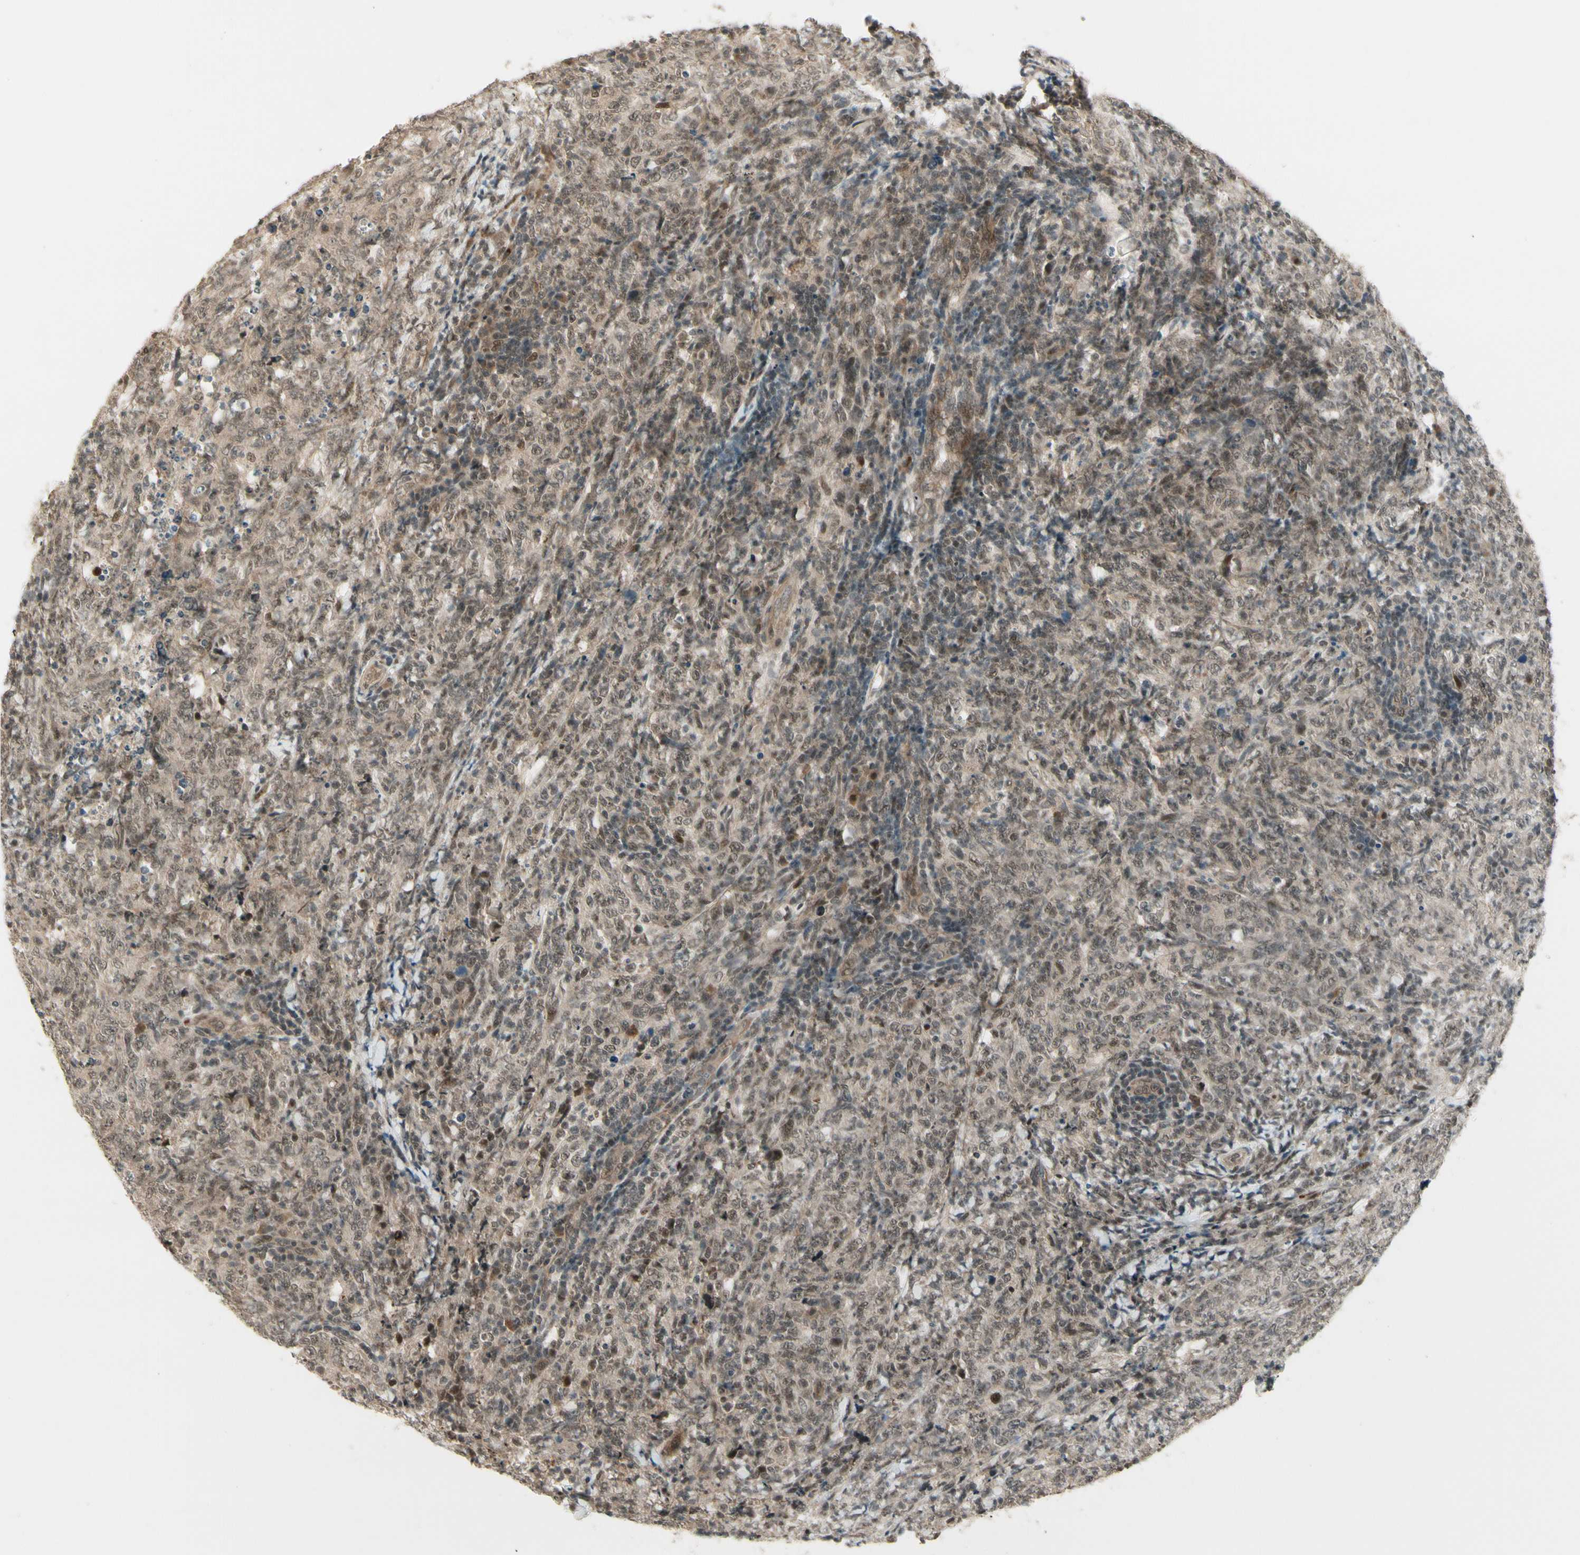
{"staining": {"intensity": "weak", "quantity": ">75%", "location": "nuclear"}, "tissue": "lymphoma", "cell_type": "Tumor cells", "image_type": "cancer", "snomed": [{"axis": "morphology", "description": "Malignant lymphoma, non-Hodgkin's type, High grade"}, {"axis": "topography", "description": "Tonsil"}], "caption": "A photomicrograph of human lymphoma stained for a protein demonstrates weak nuclear brown staining in tumor cells.", "gene": "CDK11A", "patient": {"sex": "female", "age": 36}}